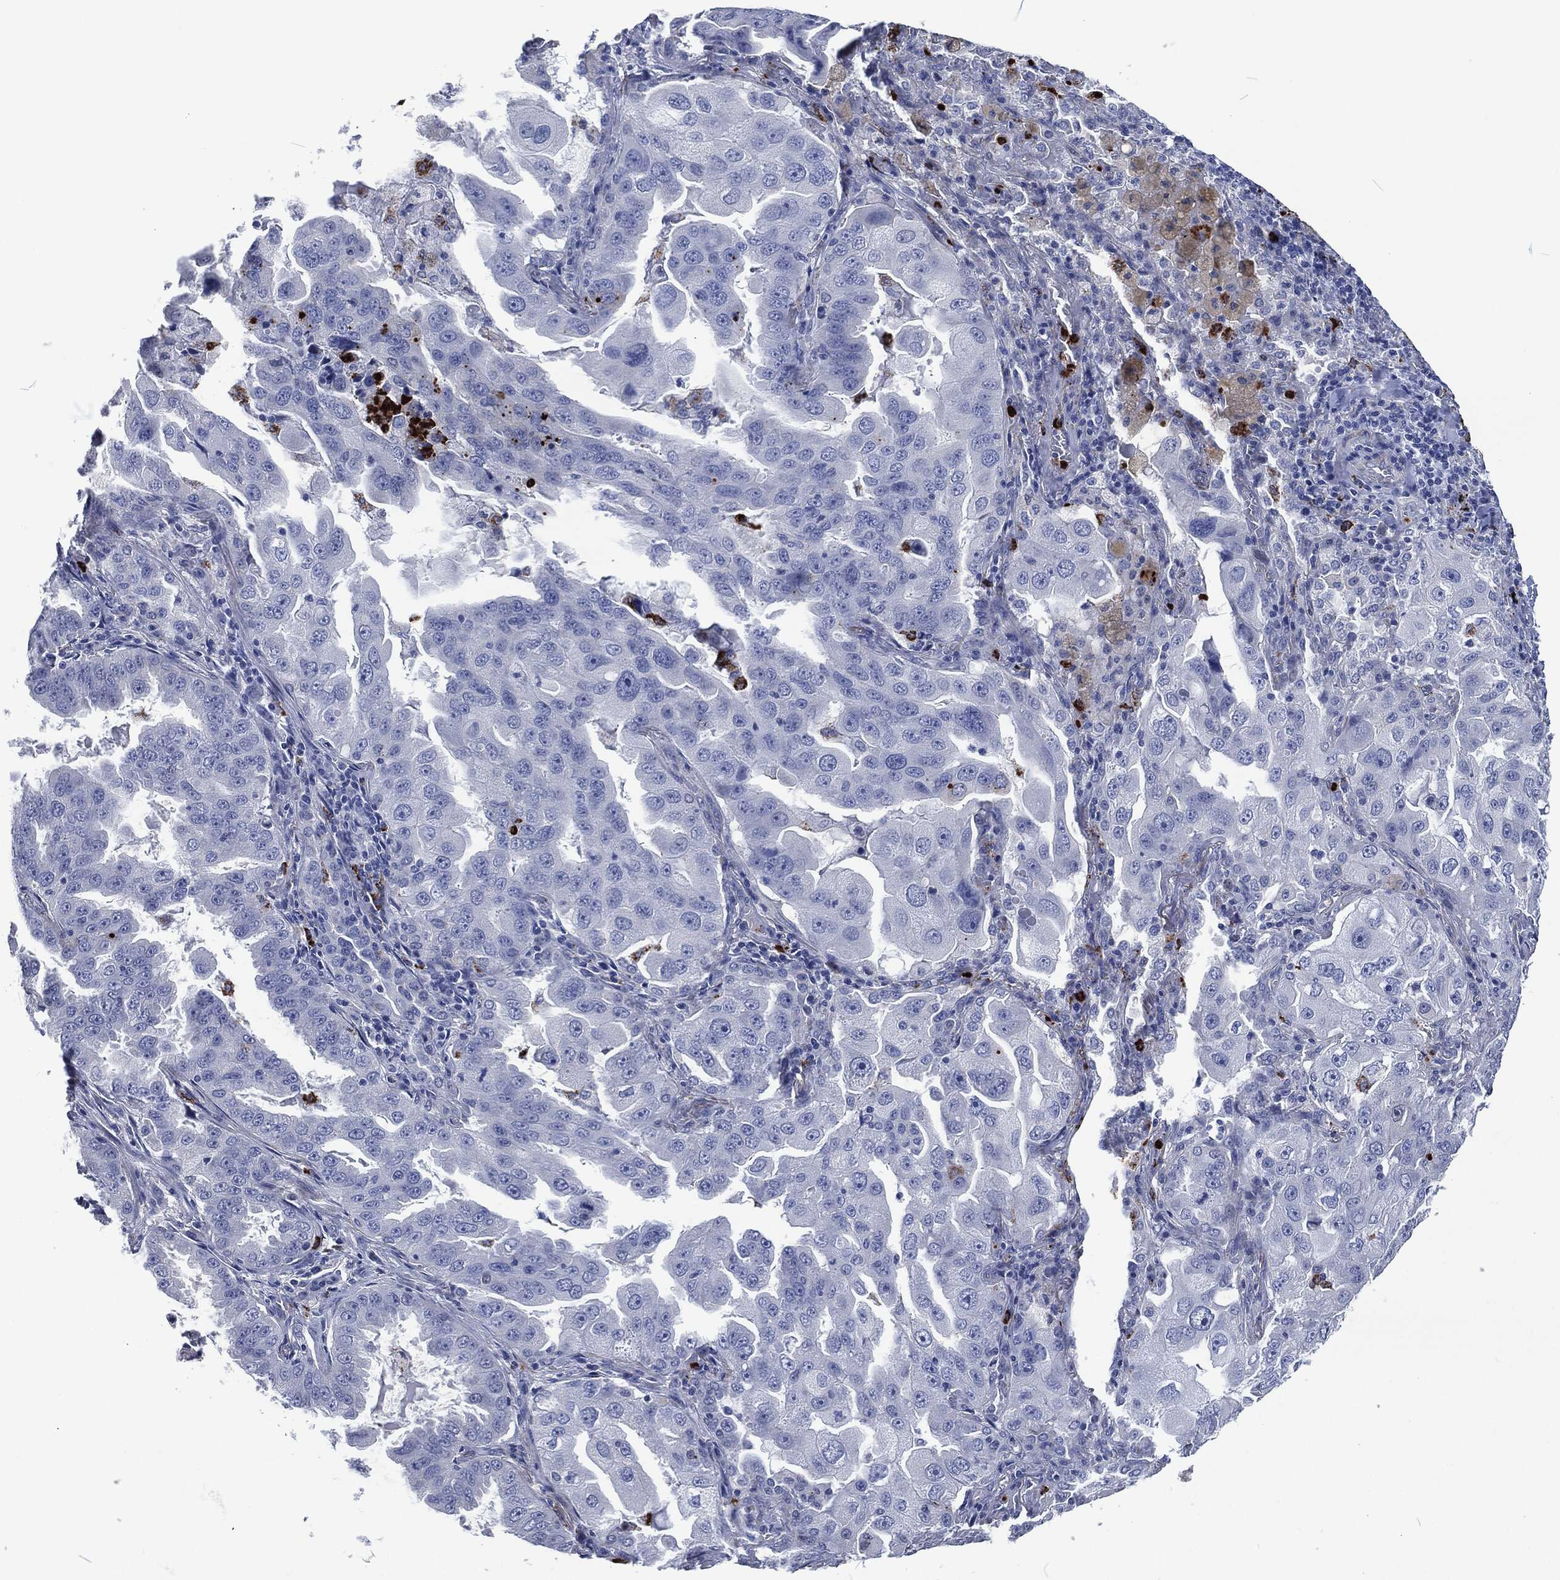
{"staining": {"intensity": "negative", "quantity": "none", "location": "none"}, "tissue": "lung cancer", "cell_type": "Tumor cells", "image_type": "cancer", "snomed": [{"axis": "morphology", "description": "Adenocarcinoma, NOS"}, {"axis": "topography", "description": "Lung"}], "caption": "This is an immunohistochemistry micrograph of human lung cancer. There is no positivity in tumor cells.", "gene": "MPO", "patient": {"sex": "female", "age": 61}}